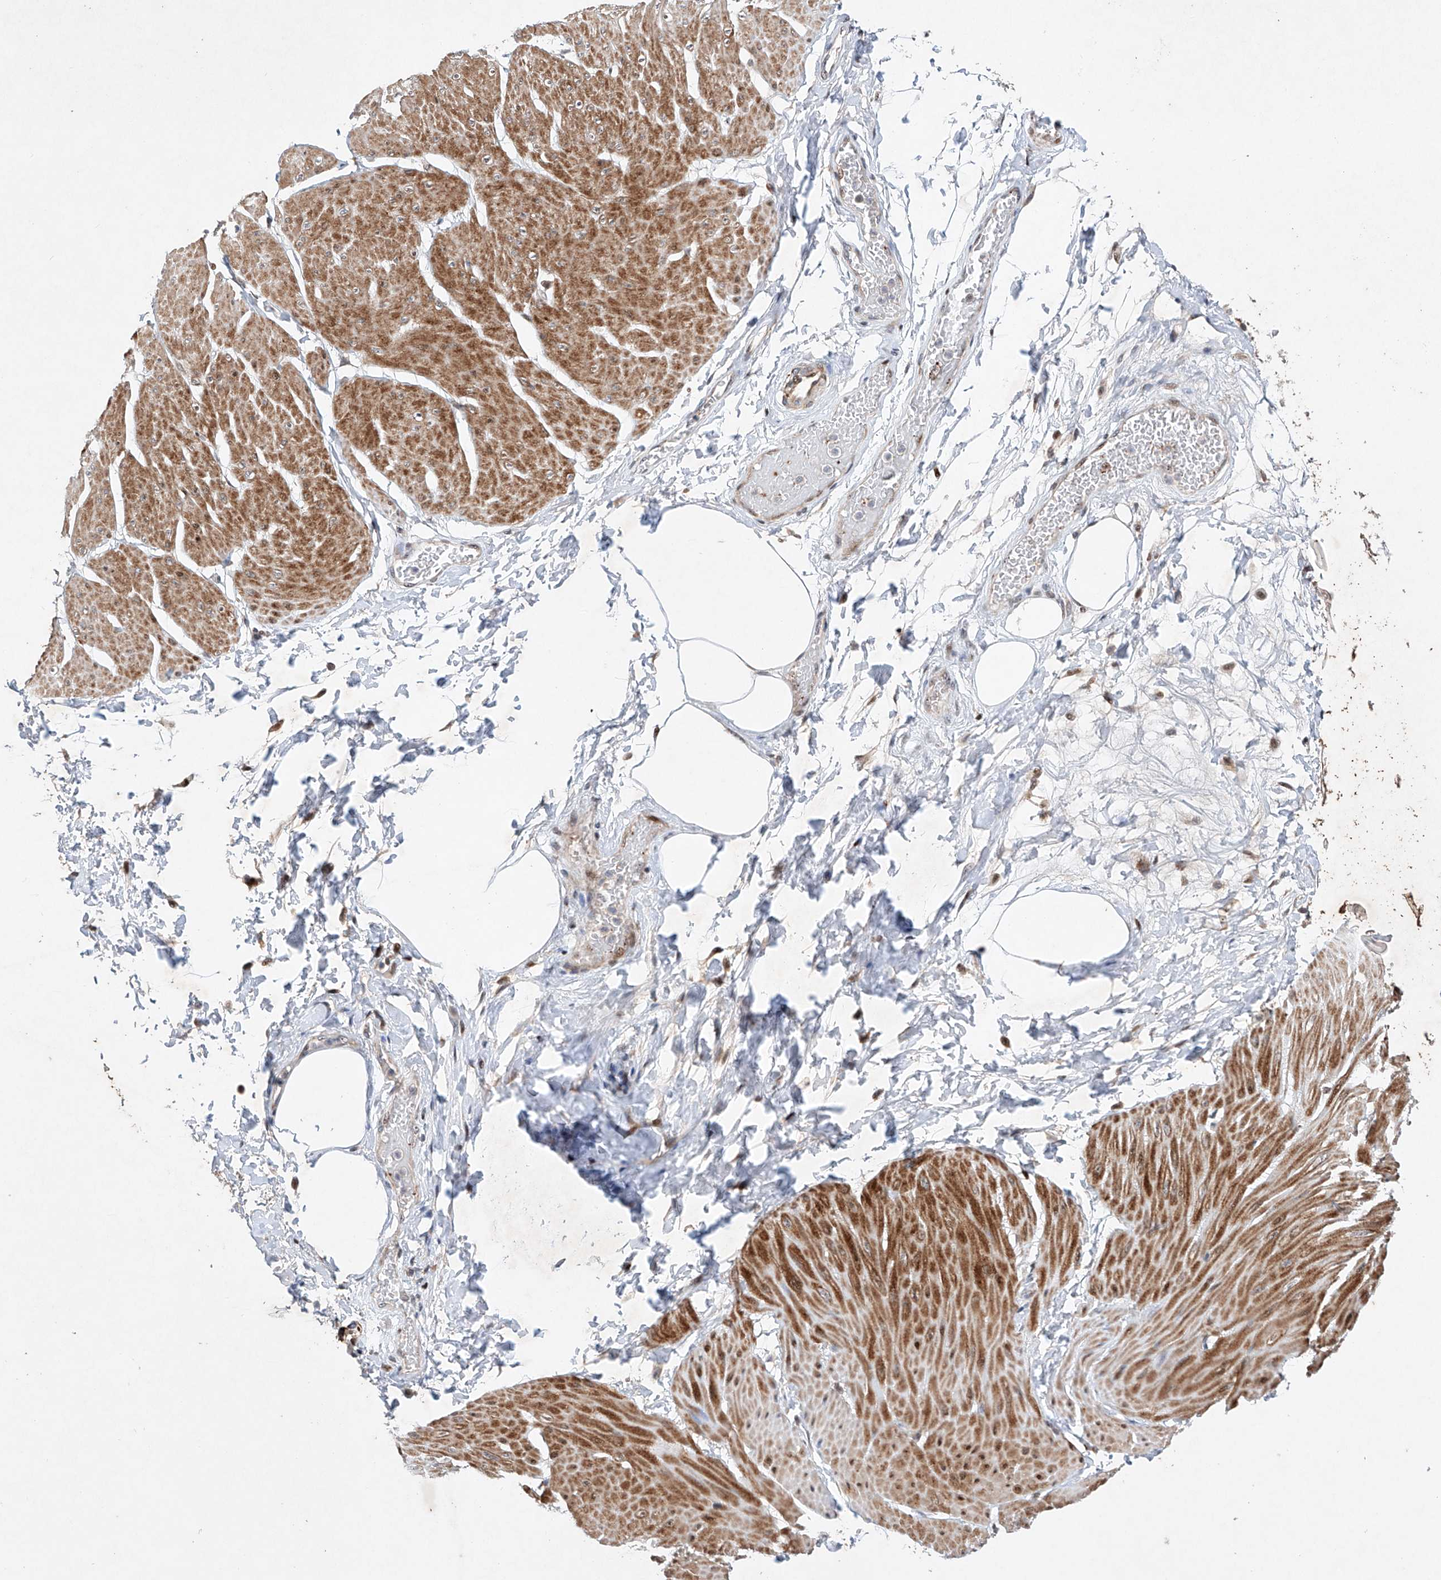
{"staining": {"intensity": "moderate", "quantity": ">75%", "location": "cytoplasmic/membranous,nuclear"}, "tissue": "smooth muscle", "cell_type": "Smooth muscle cells", "image_type": "normal", "snomed": [{"axis": "morphology", "description": "Urothelial carcinoma, High grade"}, {"axis": "topography", "description": "Urinary bladder"}], "caption": "Smooth muscle cells exhibit moderate cytoplasmic/membranous,nuclear expression in about >75% of cells in benign smooth muscle.", "gene": "AFG1L", "patient": {"sex": "male", "age": 46}}